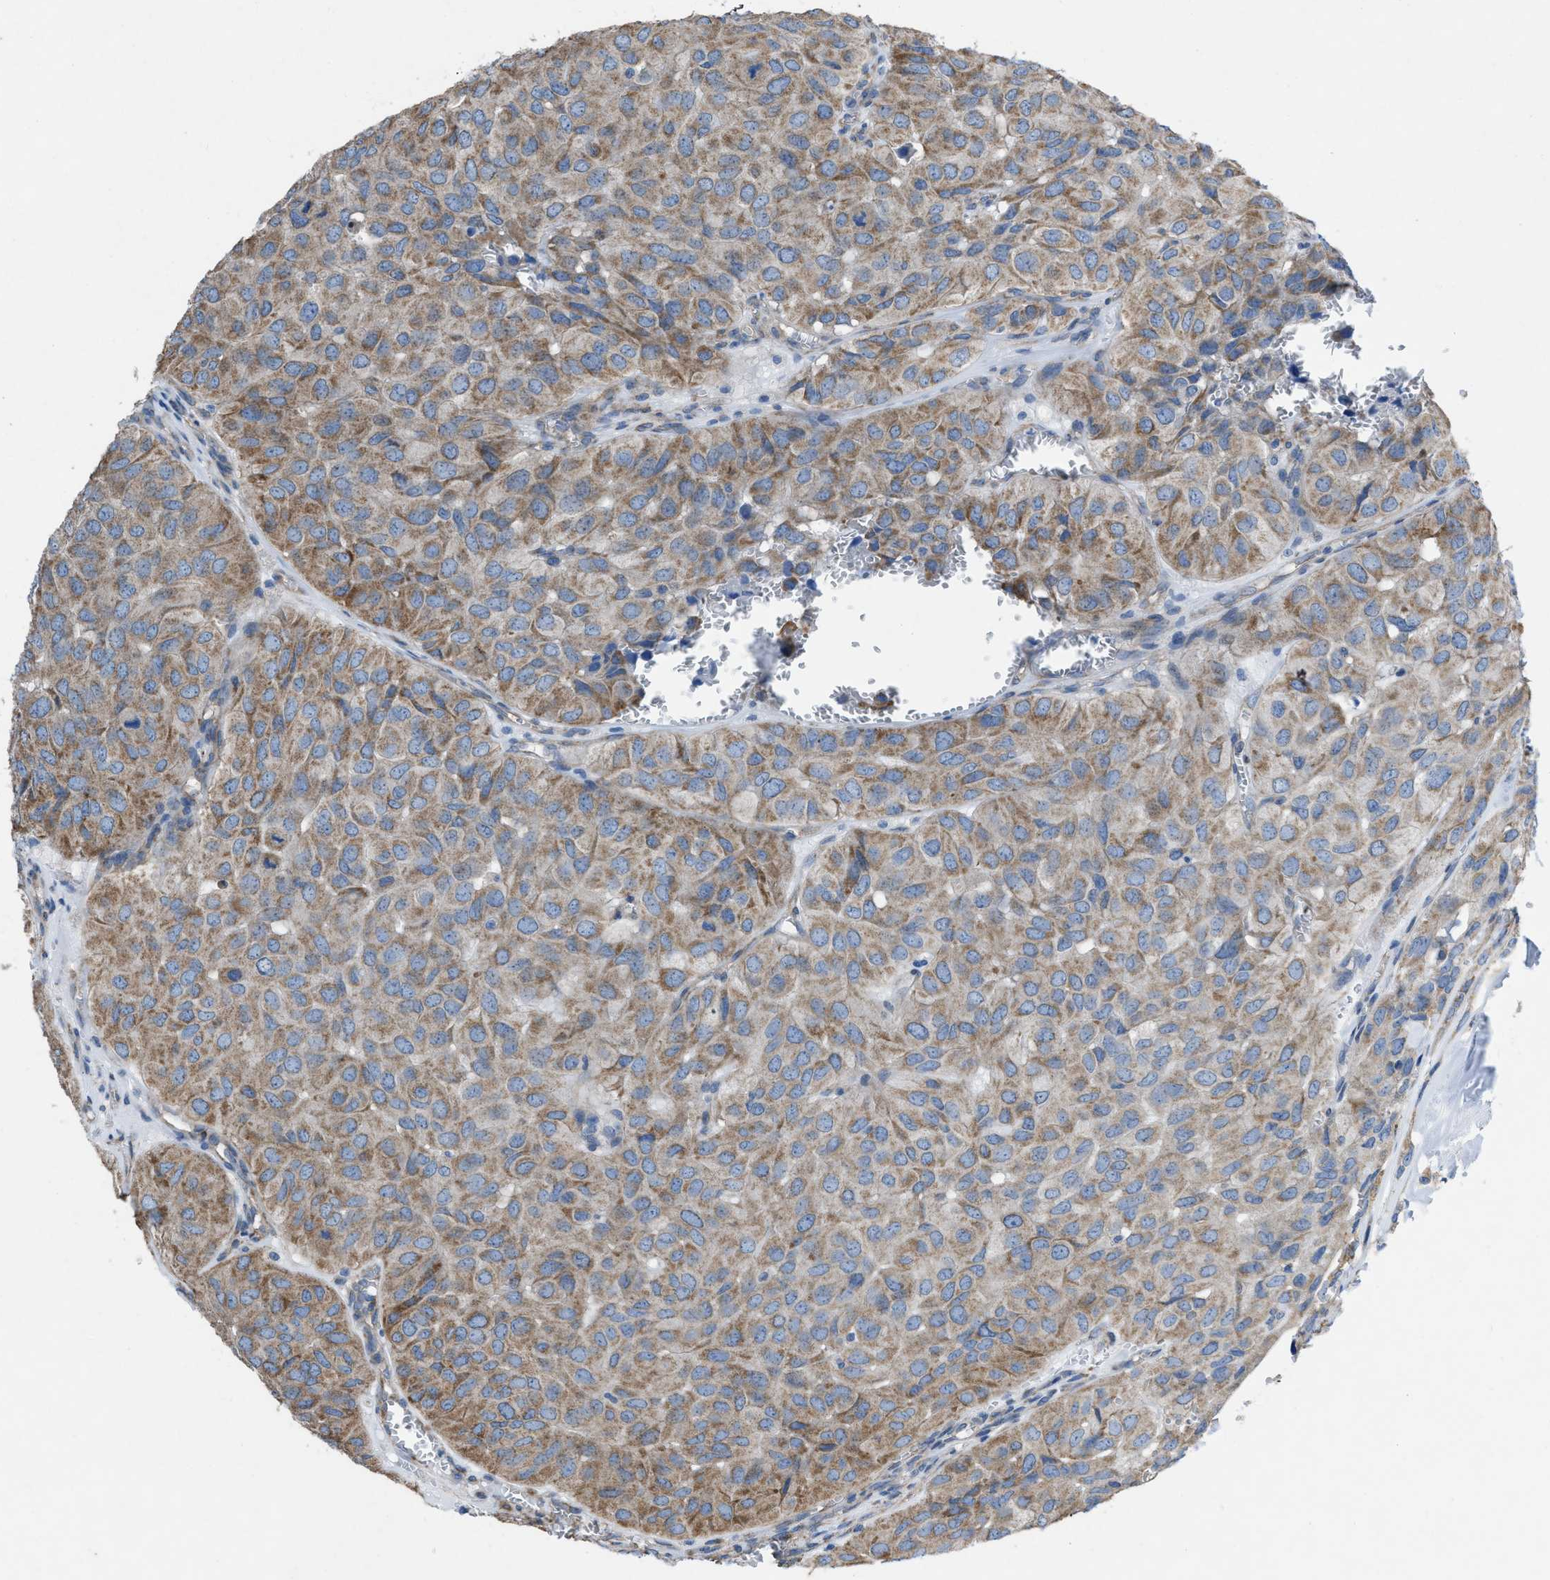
{"staining": {"intensity": "moderate", "quantity": ">75%", "location": "cytoplasmic/membranous"}, "tissue": "head and neck cancer", "cell_type": "Tumor cells", "image_type": "cancer", "snomed": [{"axis": "morphology", "description": "Adenocarcinoma, NOS"}, {"axis": "topography", "description": "Salivary gland, NOS"}, {"axis": "topography", "description": "Head-Neck"}], "caption": "A high-resolution micrograph shows immunohistochemistry (IHC) staining of adenocarcinoma (head and neck), which reveals moderate cytoplasmic/membranous staining in about >75% of tumor cells. Nuclei are stained in blue.", "gene": "DOLPP1", "patient": {"sex": "female", "age": 76}}